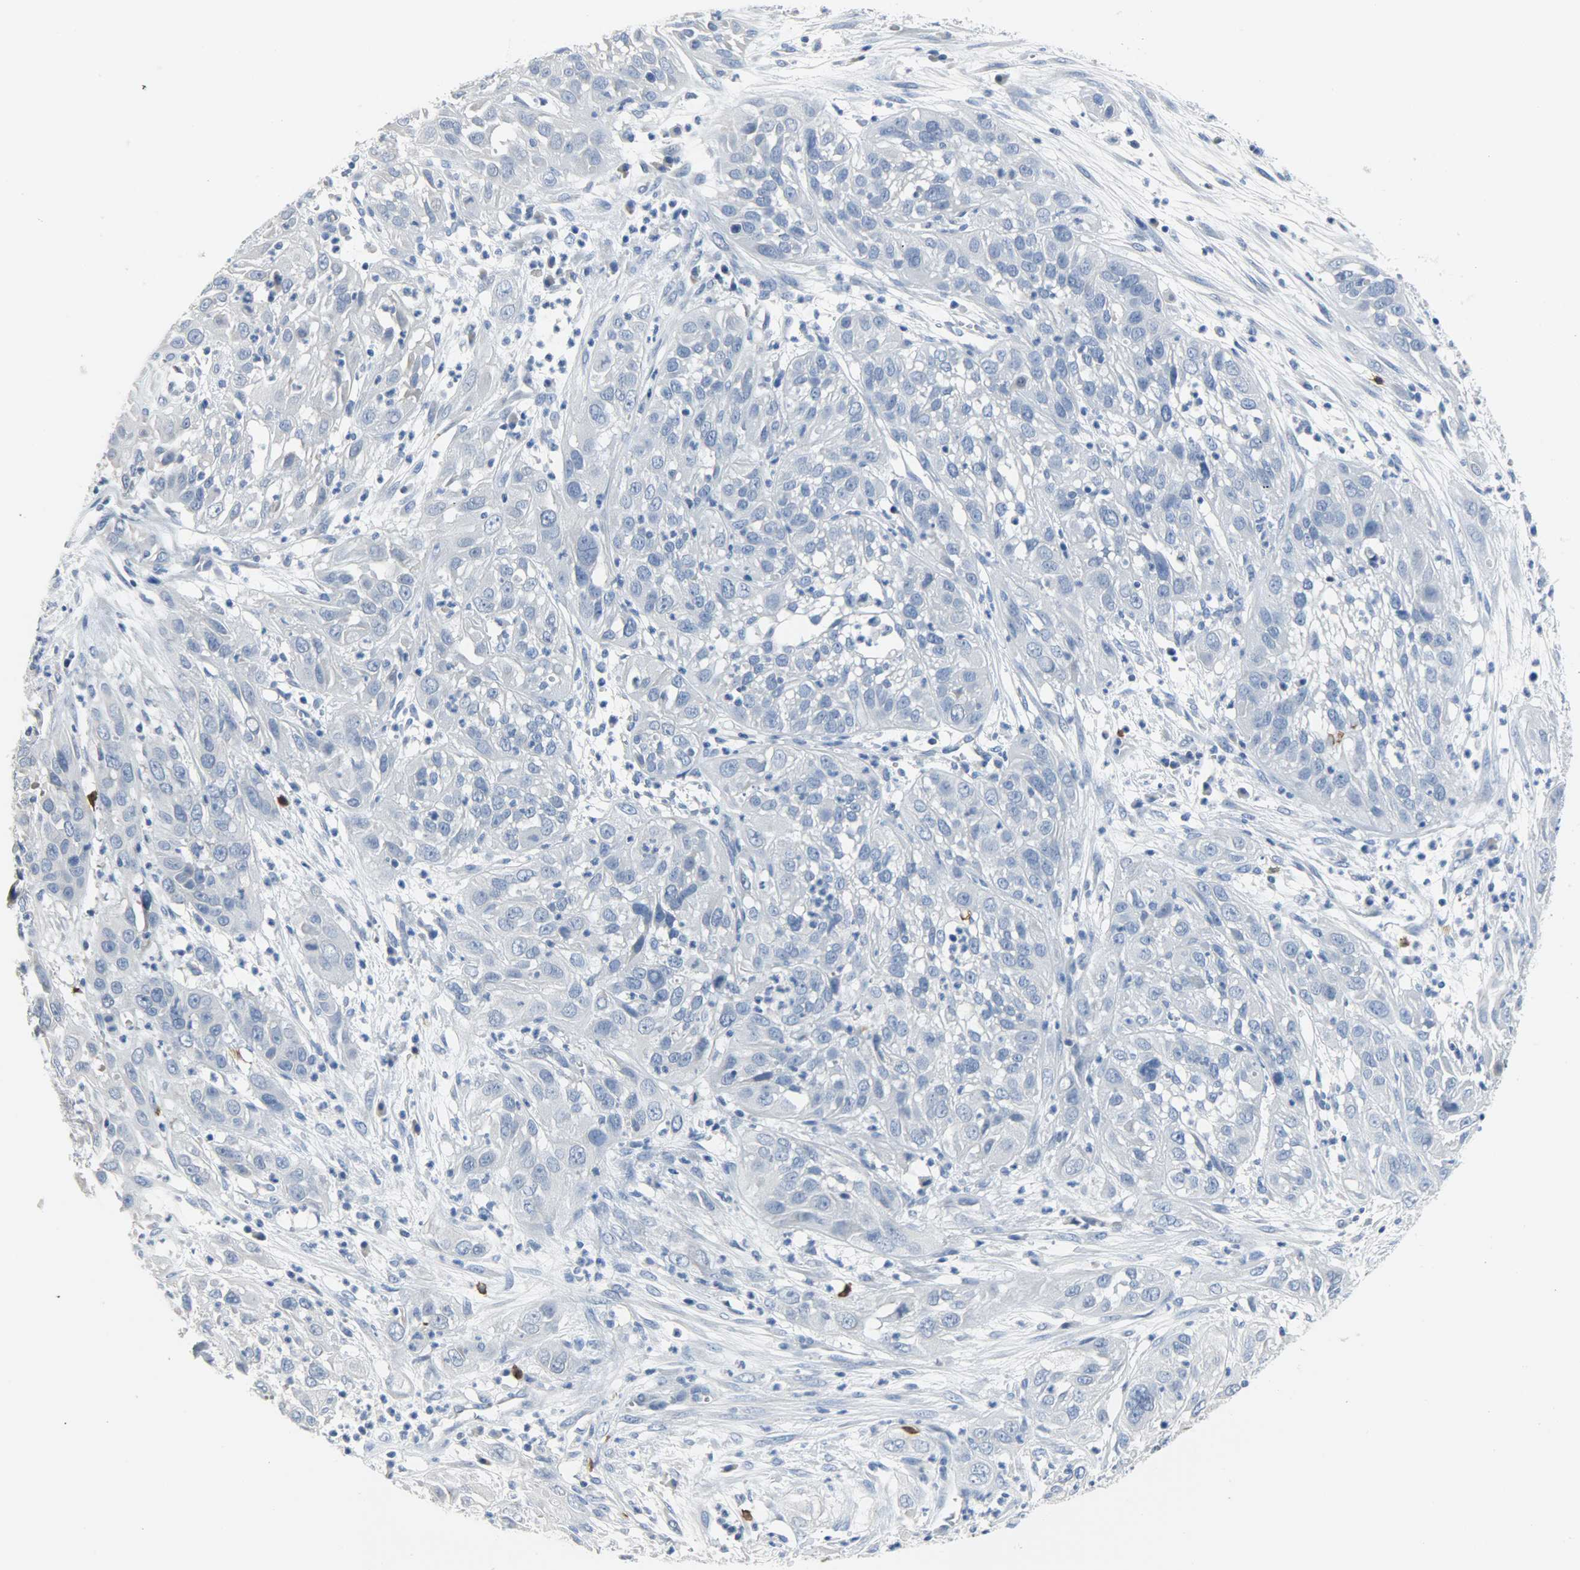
{"staining": {"intensity": "negative", "quantity": "none", "location": "none"}, "tissue": "cervical cancer", "cell_type": "Tumor cells", "image_type": "cancer", "snomed": [{"axis": "morphology", "description": "Squamous cell carcinoma, NOS"}, {"axis": "topography", "description": "Cervix"}], "caption": "A histopathology image of cervical cancer (squamous cell carcinoma) stained for a protein demonstrates no brown staining in tumor cells.", "gene": "CEBPE", "patient": {"sex": "female", "age": 32}}